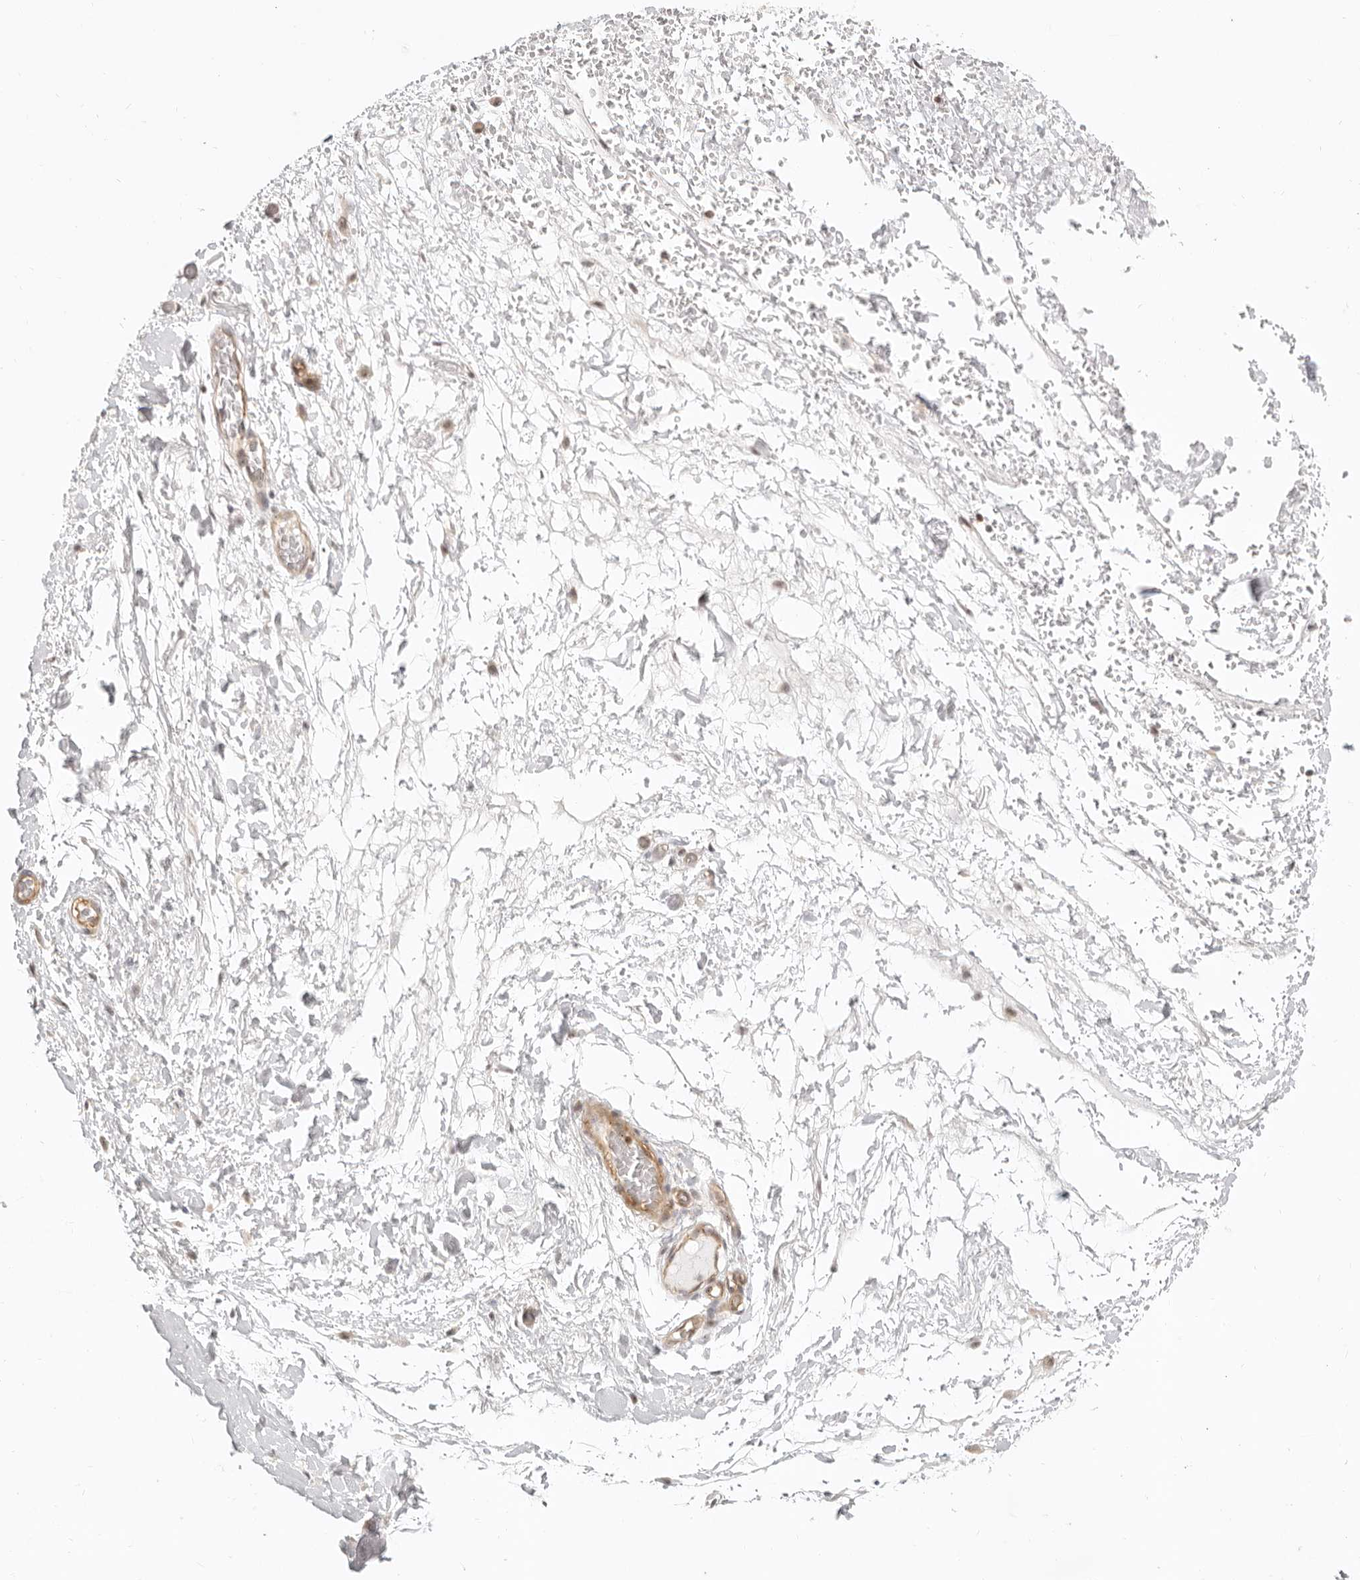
{"staining": {"intensity": "weak", "quantity": ">75%", "location": "cytoplasmic/membranous,nuclear"}, "tissue": "adipose tissue", "cell_type": "Adipocytes", "image_type": "normal", "snomed": [{"axis": "morphology", "description": "Normal tissue, NOS"}, {"axis": "morphology", "description": "Adenocarcinoma, NOS"}, {"axis": "topography", "description": "Esophagus"}], "caption": "Adipose tissue stained with IHC demonstrates weak cytoplasmic/membranous,nuclear staining in approximately >75% of adipocytes.", "gene": "BAP1", "patient": {"sex": "male", "age": 62}}